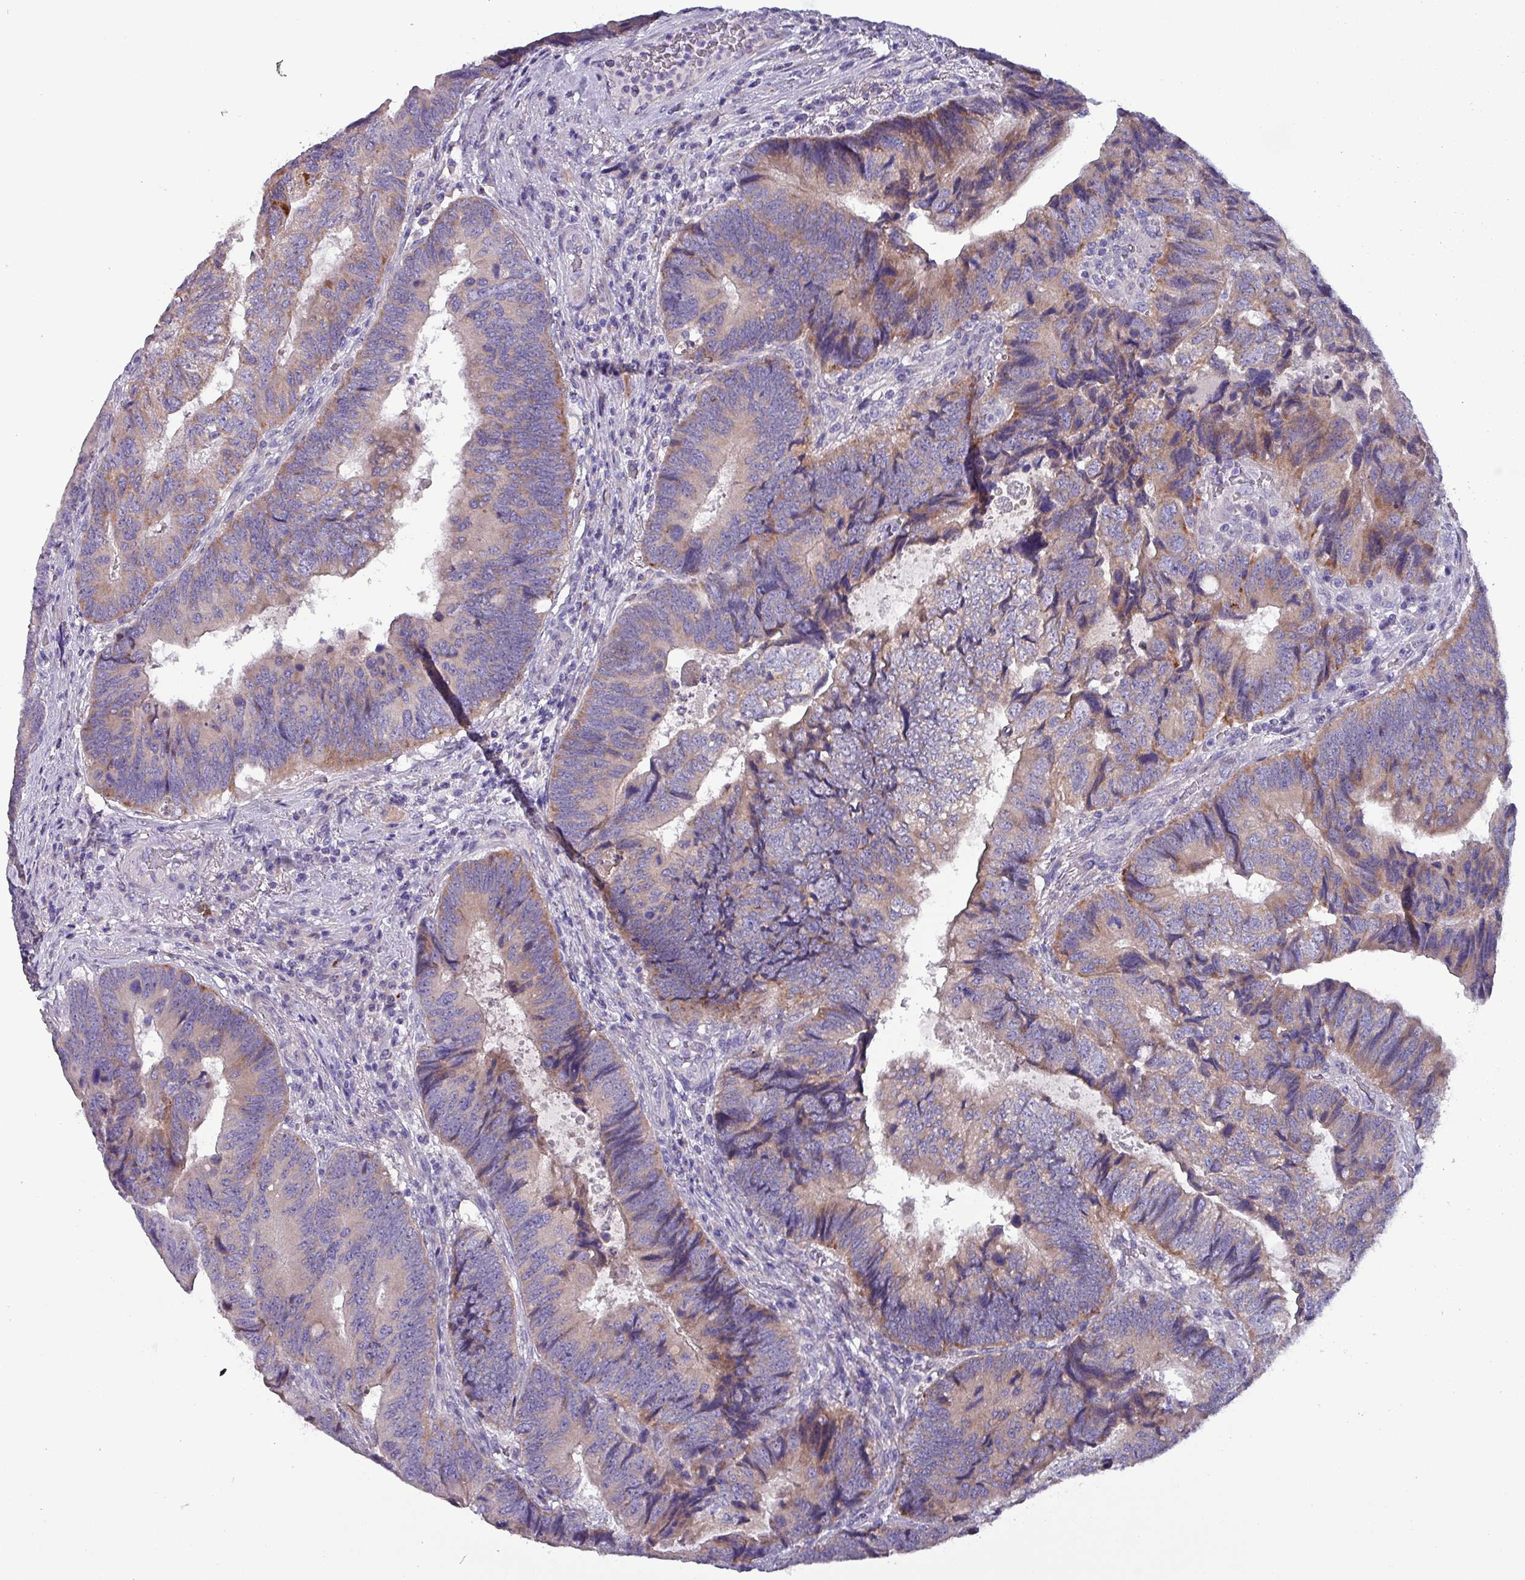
{"staining": {"intensity": "weak", "quantity": ">75%", "location": "cytoplasmic/membranous"}, "tissue": "colorectal cancer", "cell_type": "Tumor cells", "image_type": "cancer", "snomed": [{"axis": "morphology", "description": "Adenocarcinoma, NOS"}, {"axis": "topography", "description": "Colon"}], "caption": "A low amount of weak cytoplasmic/membranous staining is seen in about >75% of tumor cells in colorectal cancer (adenocarcinoma) tissue. Immunohistochemistry stains the protein of interest in brown and the nuclei are stained blue.", "gene": "HSD3B7", "patient": {"sex": "female", "age": 67}}